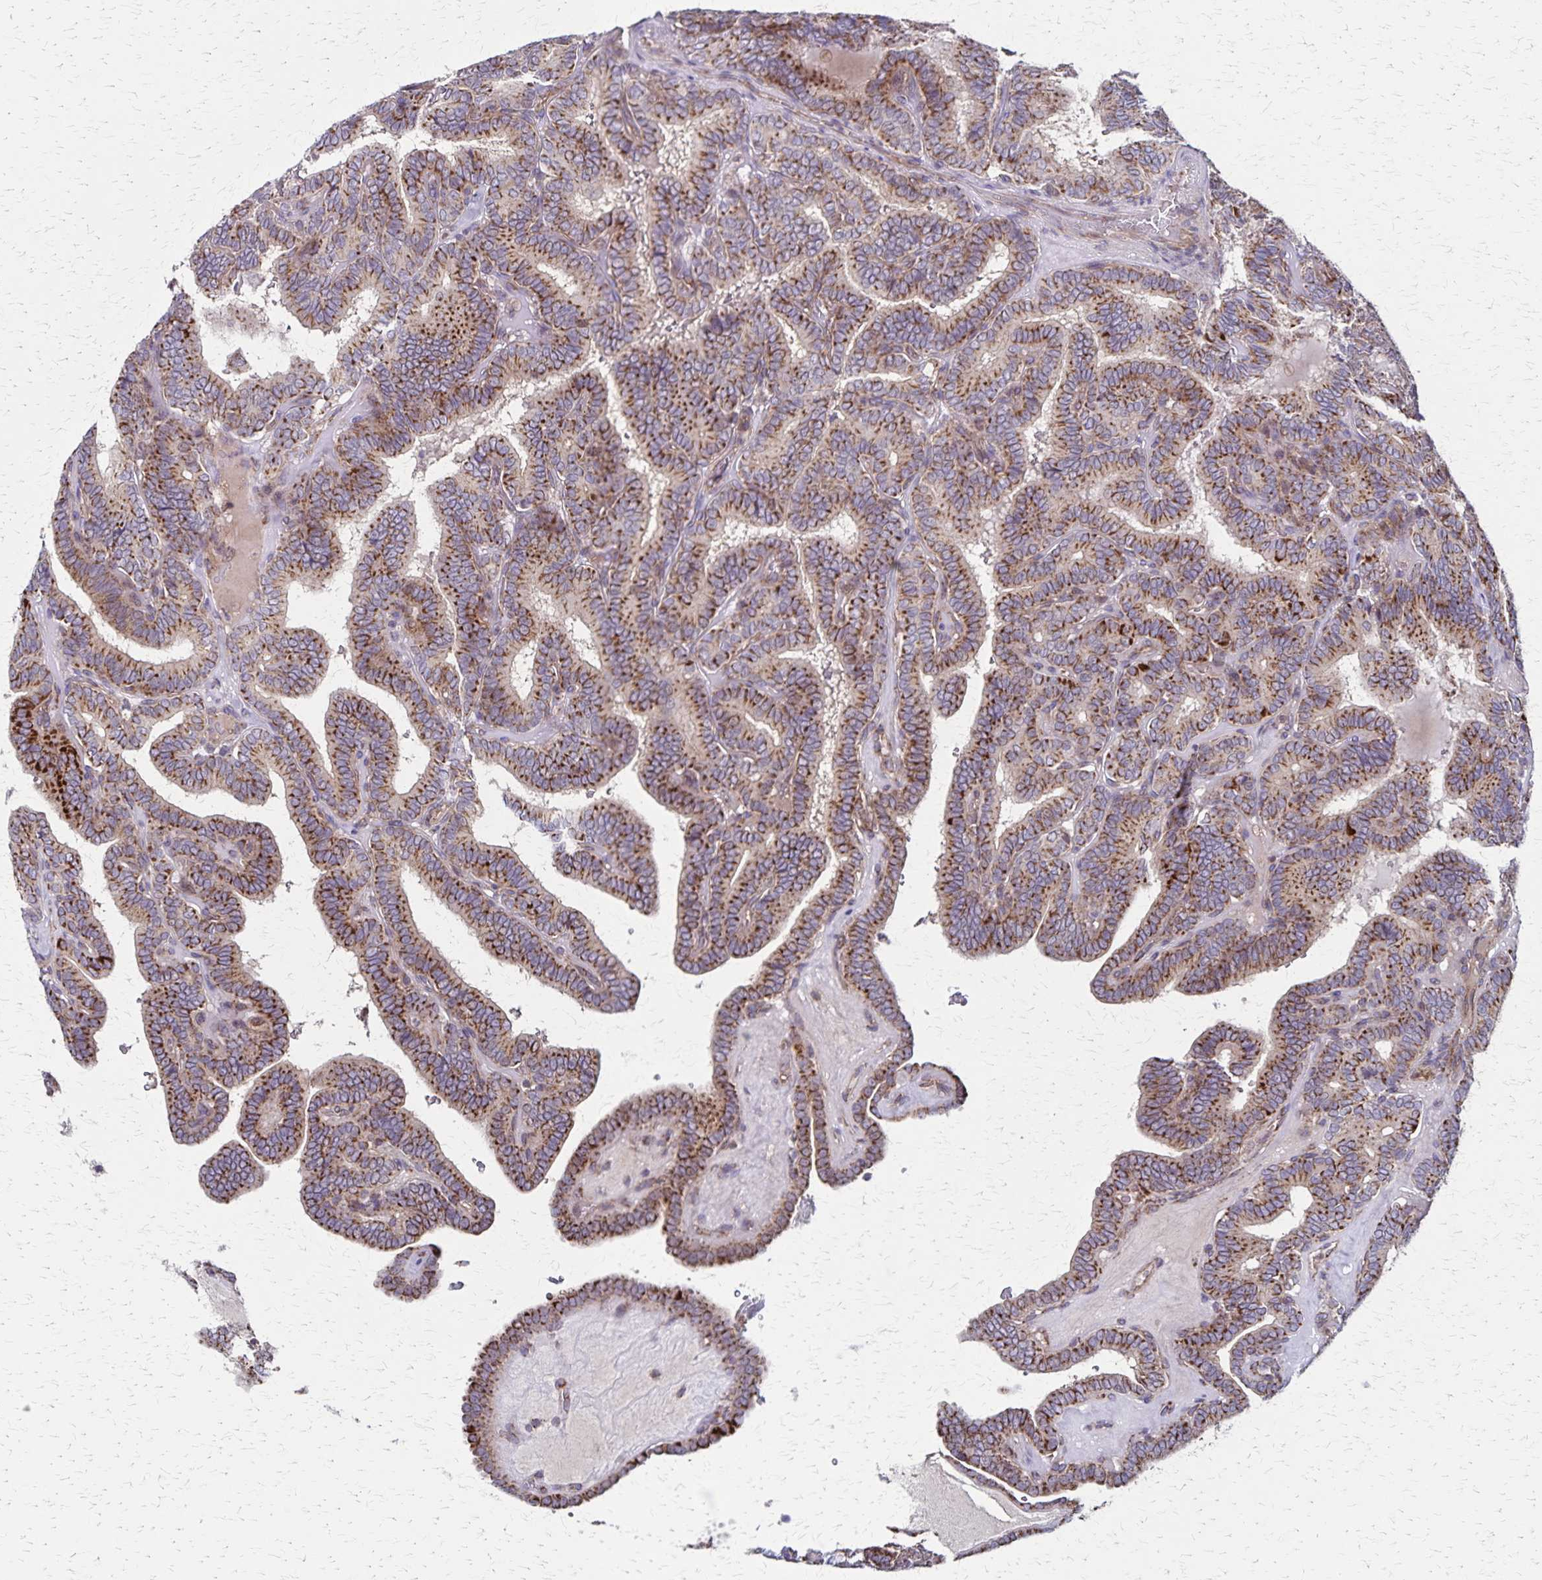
{"staining": {"intensity": "moderate", "quantity": ">75%", "location": "cytoplasmic/membranous"}, "tissue": "thyroid cancer", "cell_type": "Tumor cells", "image_type": "cancer", "snomed": [{"axis": "morphology", "description": "Papillary adenocarcinoma, NOS"}, {"axis": "topography", "description": "Thyroid gland"}], "caption": "The immunohistochemical stain highlights moderate cytoplasmic/membranous positivity in tumor cells of papillary adenocarcinoma (thyroid) tissue.", "gene": "NFS1", "patient": {"sex": "female", "age": 21}}